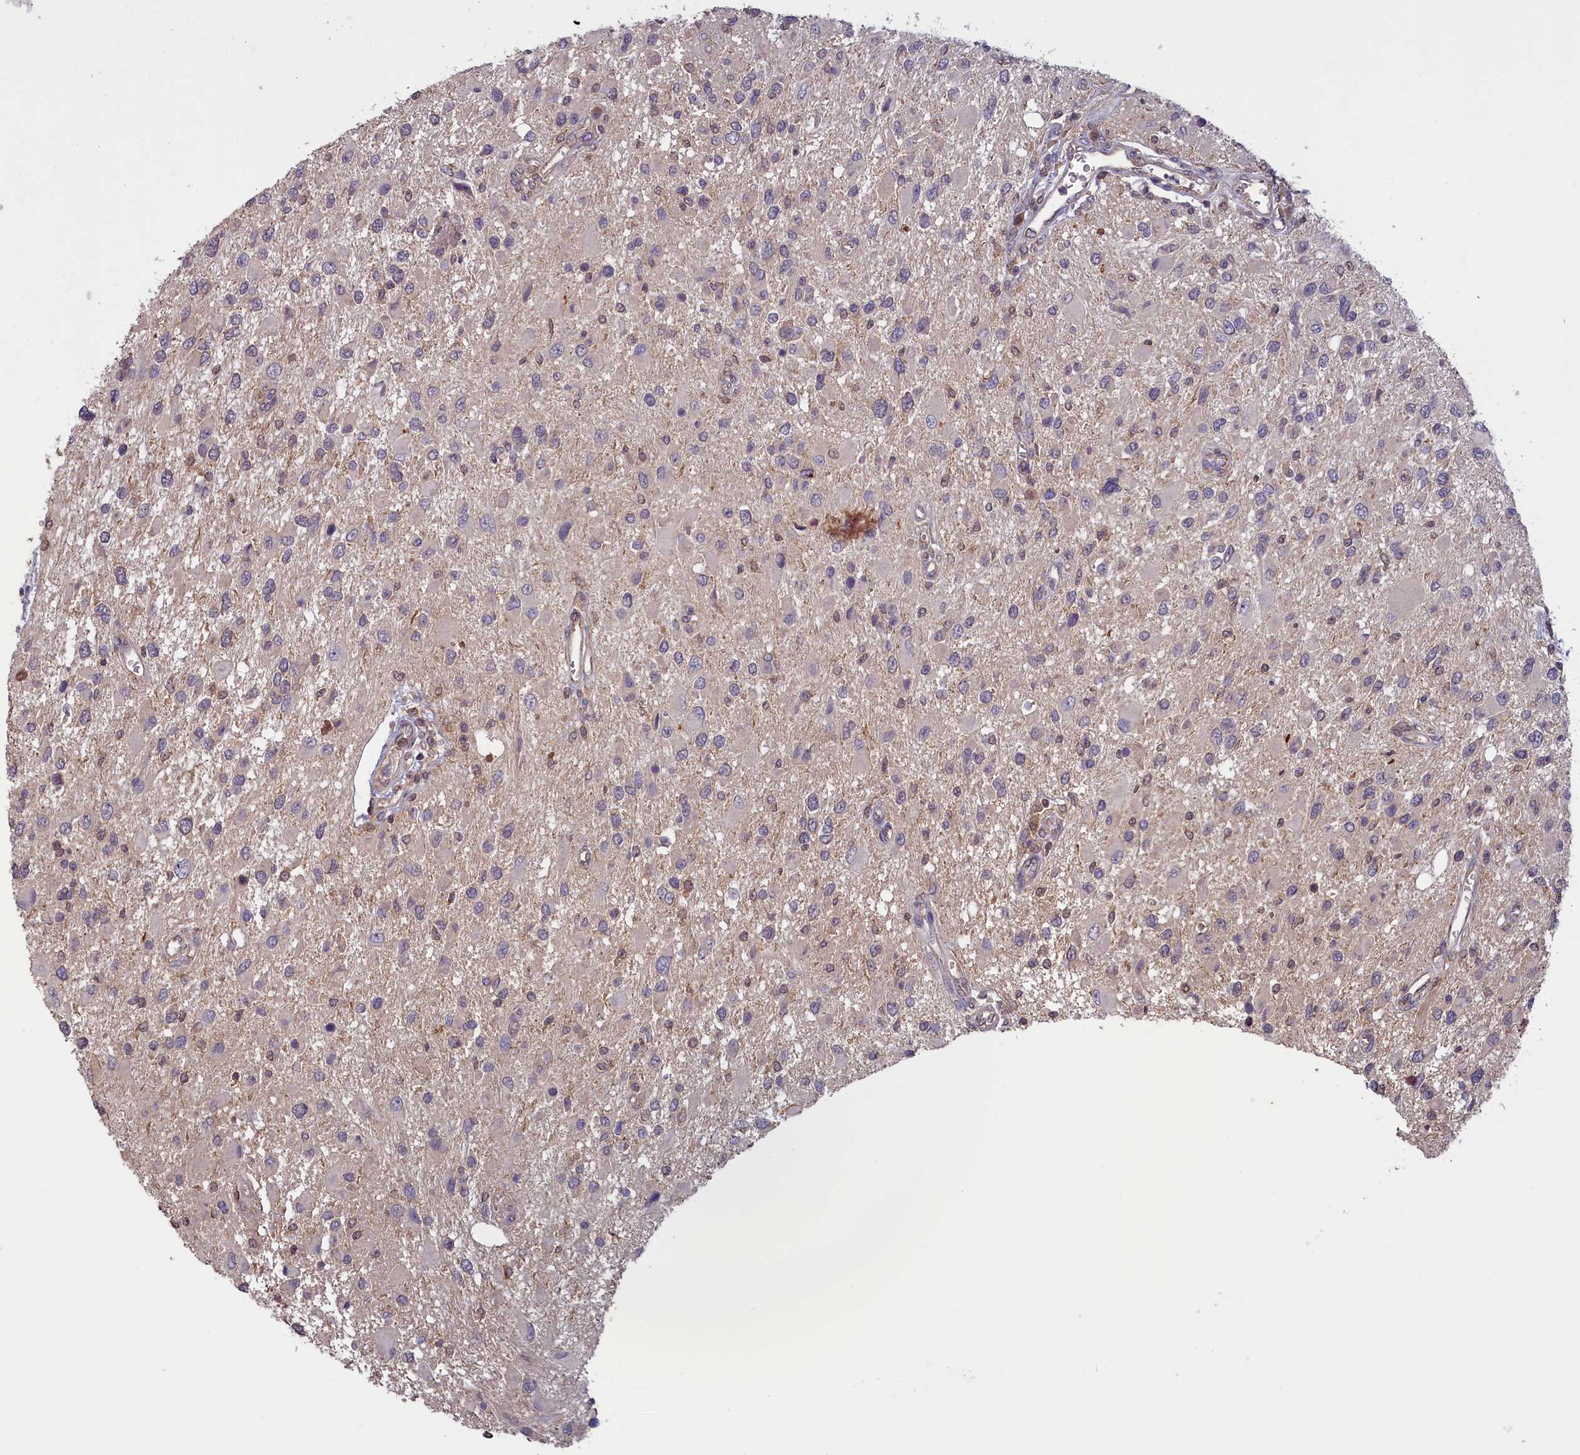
{"staining": {"intensity": "negative", "quantity": "none", "location": "none"}, "tissue": "glioma", "cell_type": "Tumor cells", "image_type": "cancer", "snomed": [{"axis": "morphology", "description": "Glioma, malignant, High grade"}, {"axis": "topography", "description": "Brain"}], "caption": "DAB (3,3'-diaminobenzidine) immunohistochemical staining of glioma exhibits no significant expression in tumor cells.", "gene": "NUBP1", "patient": {"sex": "male", "age": 53}}